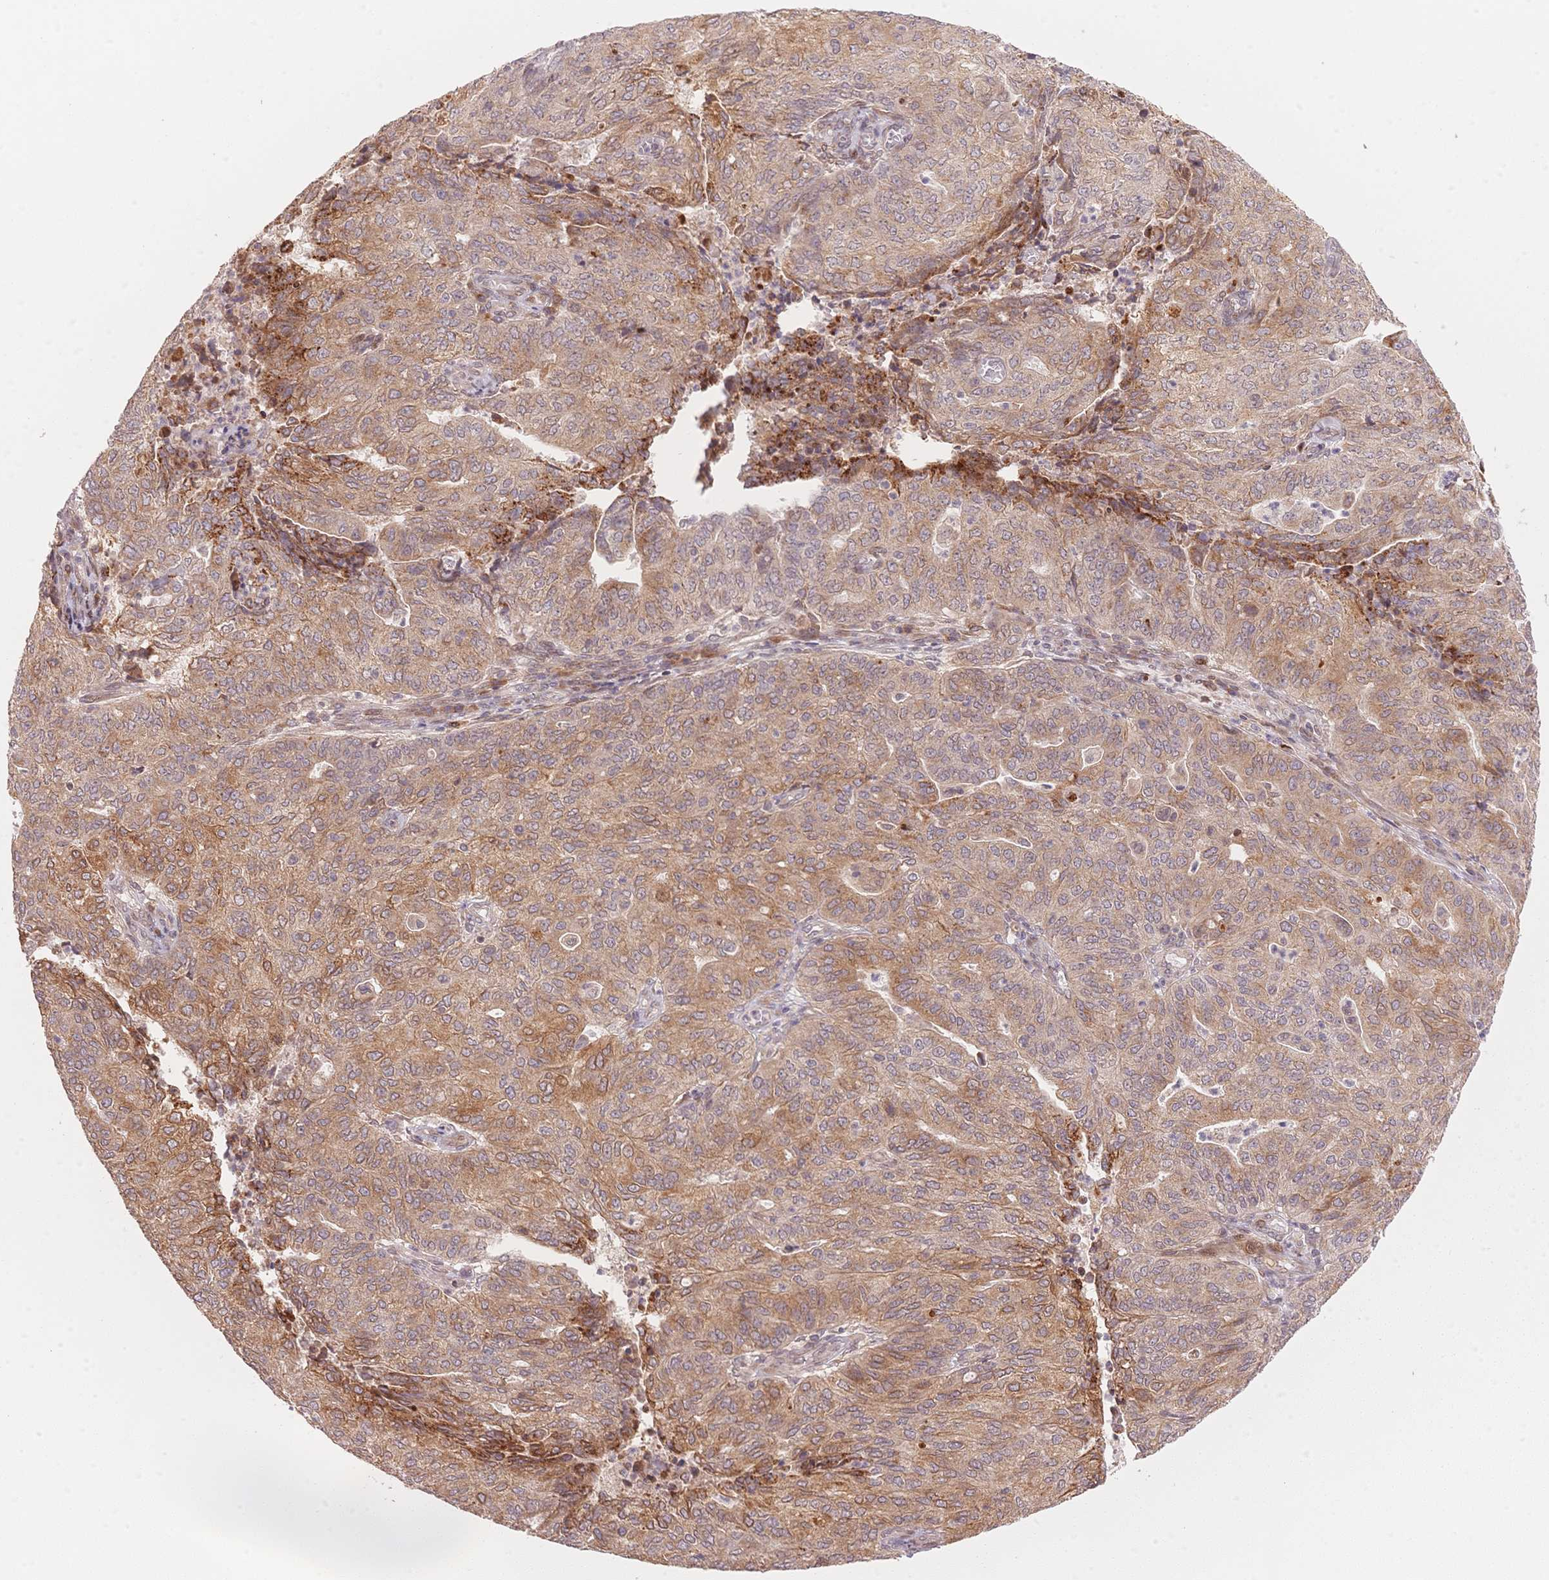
{"staining": {"intensity": "moderate", "quantity": "25%-75%", "location": "cytoplasmic/membranous"}, "tissue": "endometrial cancer", "cell_type": "Tumor cells", "image_type": "cancer", "snomed": [{"axis": "morphology", "description": "Adenocarcinoma, NOS"}, {"axis": "topography", "description": "Endometrium"}], "caption": "This is an image of IHC staining of endometrial cancer, which shows moderate staining in the cytoplasmic/membranous of tumor cells.", "gene": "STK39", "patient": {"sex": "female", "age": 82}}